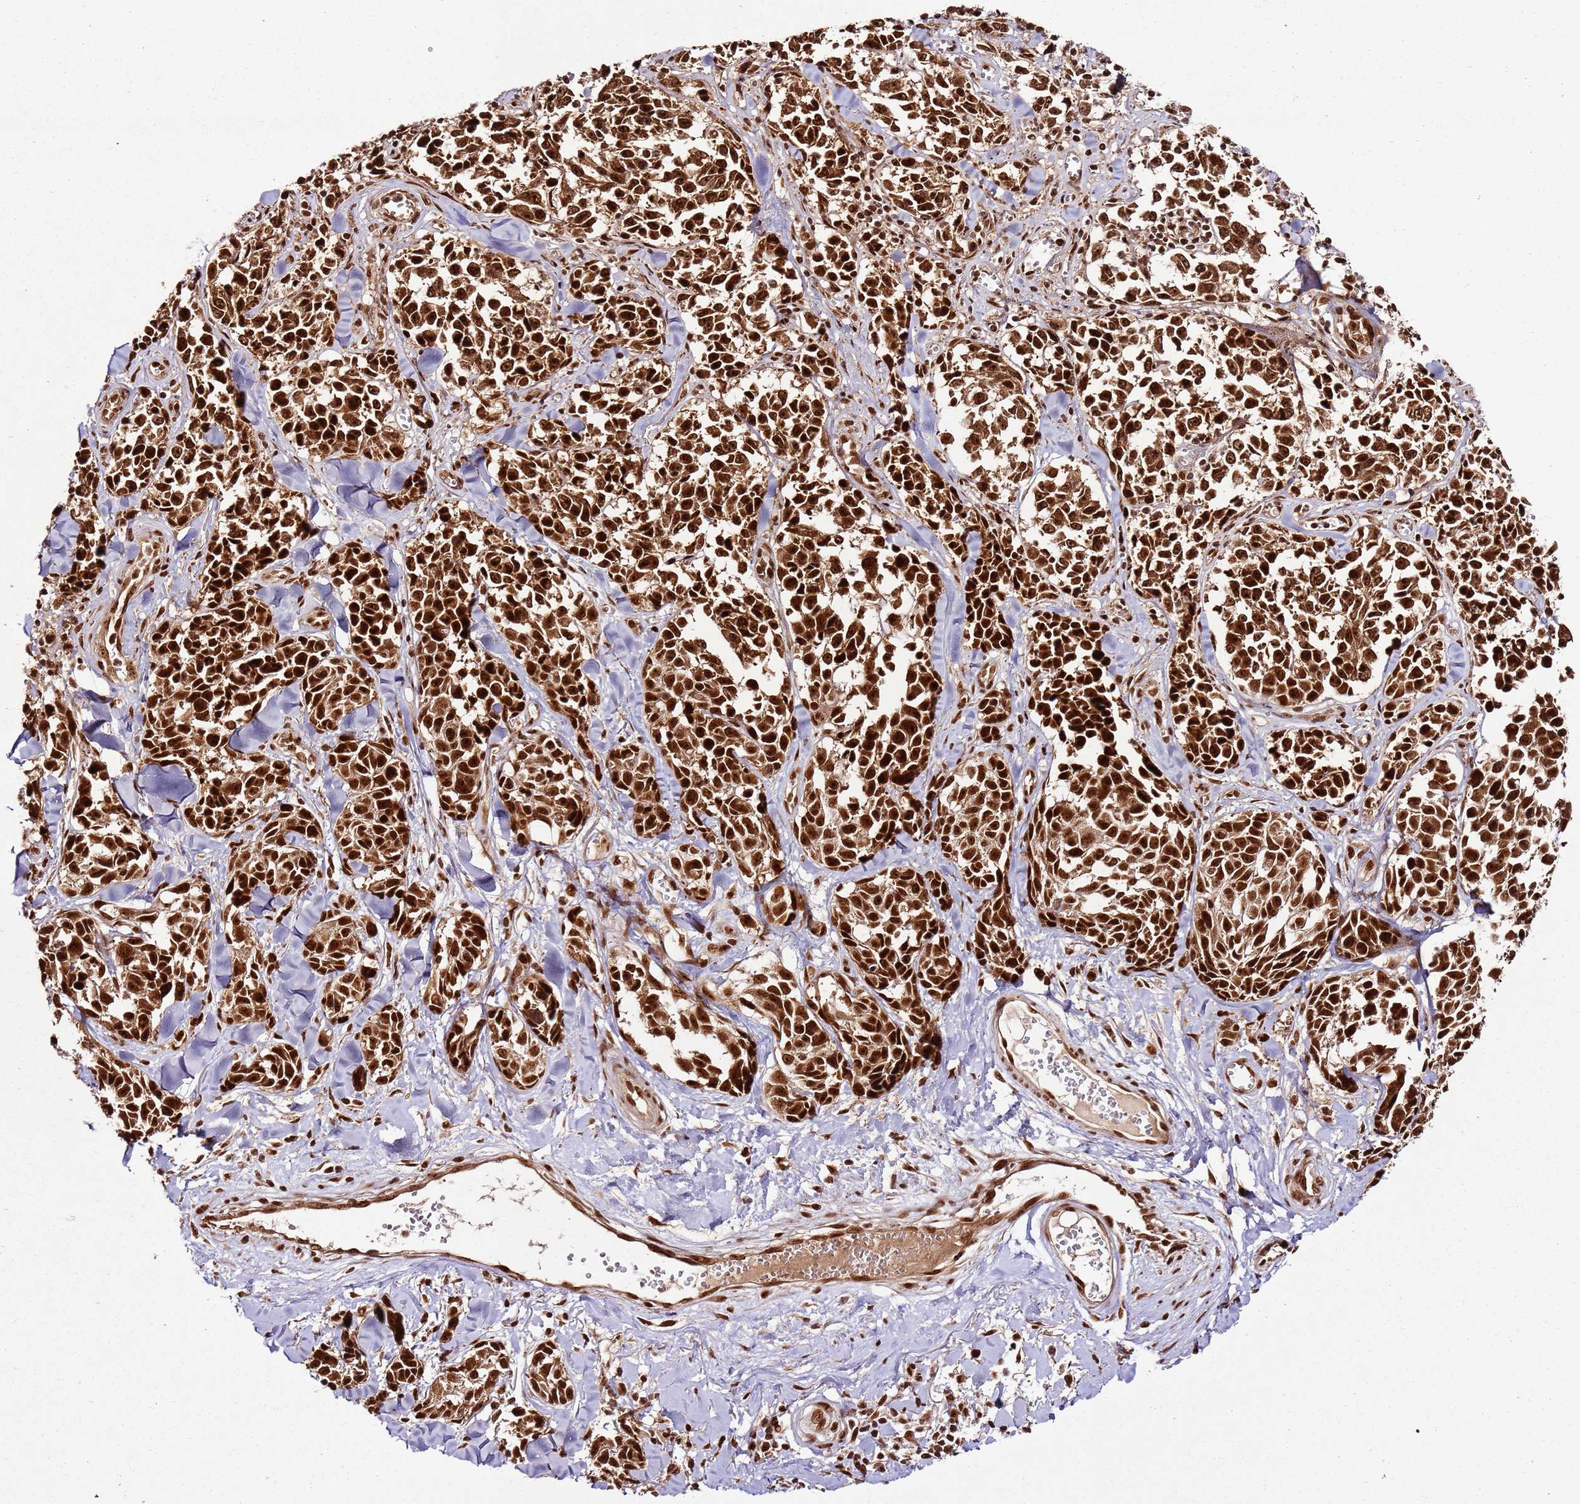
{"staining": {"intensity": "strong", "quantity": ">75%", "location": "nuclear"}, "tissue": "melanoma", "cell_type": "Tumor cells", "image_type": "cancer", "snomed": [{"axis": "morphology", "description": "Malignant melanoma, NOS"}, {"axis": "topography", "description": "Skin"}], "caption": "Melanoma stained with DAB IHC shows high levels of strong nuclear positivity in approximately >75% of tumor cells.", "gene": "XRN2", "patient": {"sex": "female", "age": 64}}